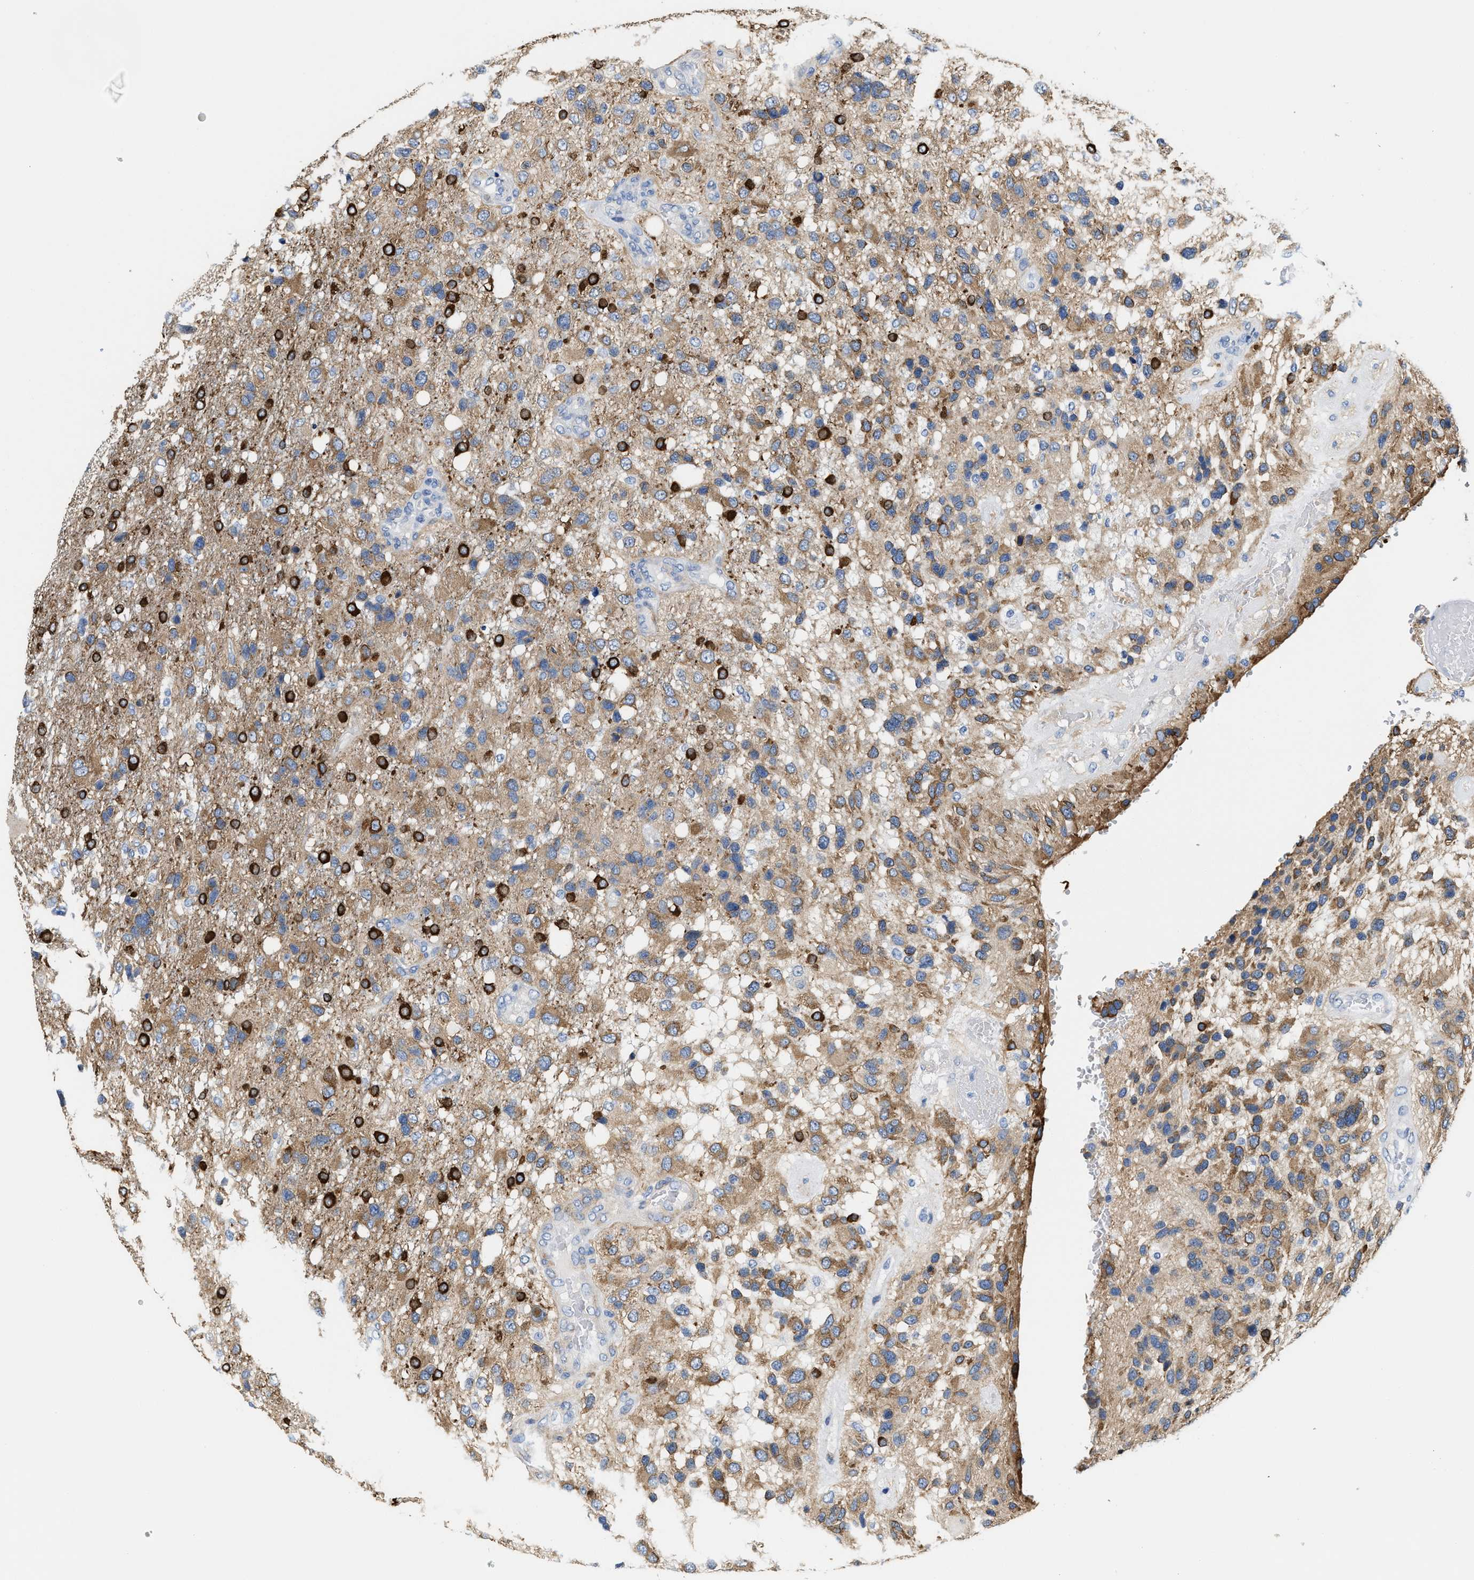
{"staining": {"intensity": "strong", "quantity": "25%-75%", "location": "cytoplasmic/membranous"}, "tissue": "glioma", "cell_type": "Tumor cells", "image_type": "cancer", "snomed": [{"axis": "morphology", "description": "Glioma, malignant, High grade"}, {"axis": "topography", "description": "Brain"}], "caption": "IHC (DAB (3,3'-diaminobenzidine)) staining of high-grade glioma (malignant) shows strong cytoplasmic/membranous protein staining in about 25%-75% of tumor cells.", "gene": "DSCAM", "patient": {"sex": "female", "age": 58}}